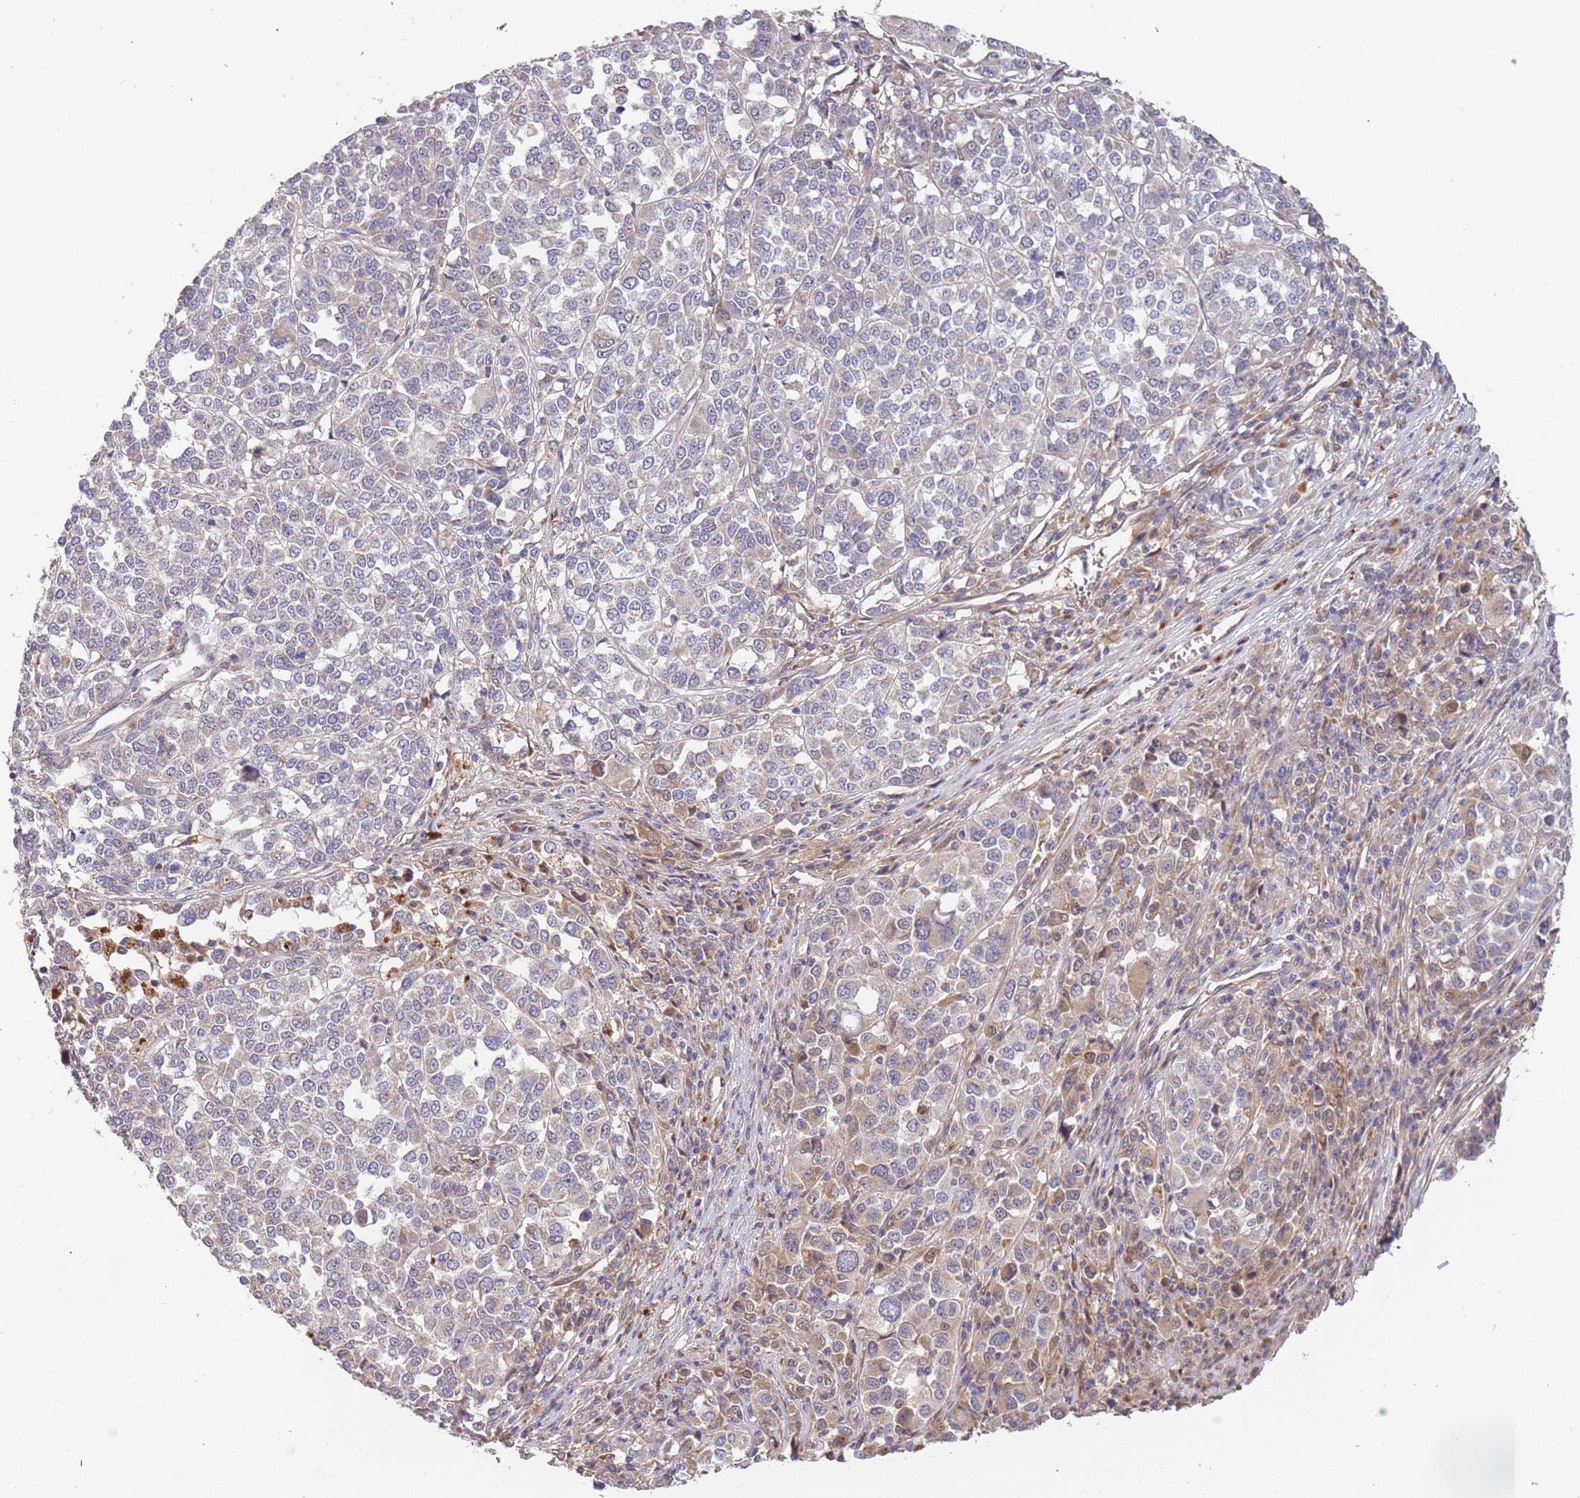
{"staining": {"intensity": "negative", "quantity": "none", "location": "none"}, "tissue": "melanoma", "cell_type": "Tumor cells", "image_type": "cancer", "snomed": [{"axis": "morphology", "description": "Malignant melanoma, Metastatic site"}, {"axis": "topography", "description": "Lymph node"}], "caption": "High power microscopy micrograph of an IHC micrograph of melanoma, revealing no significant expression in tumor cells.", "gene": "TMEM64", "patient": {"sex": "male", "age": 44}}